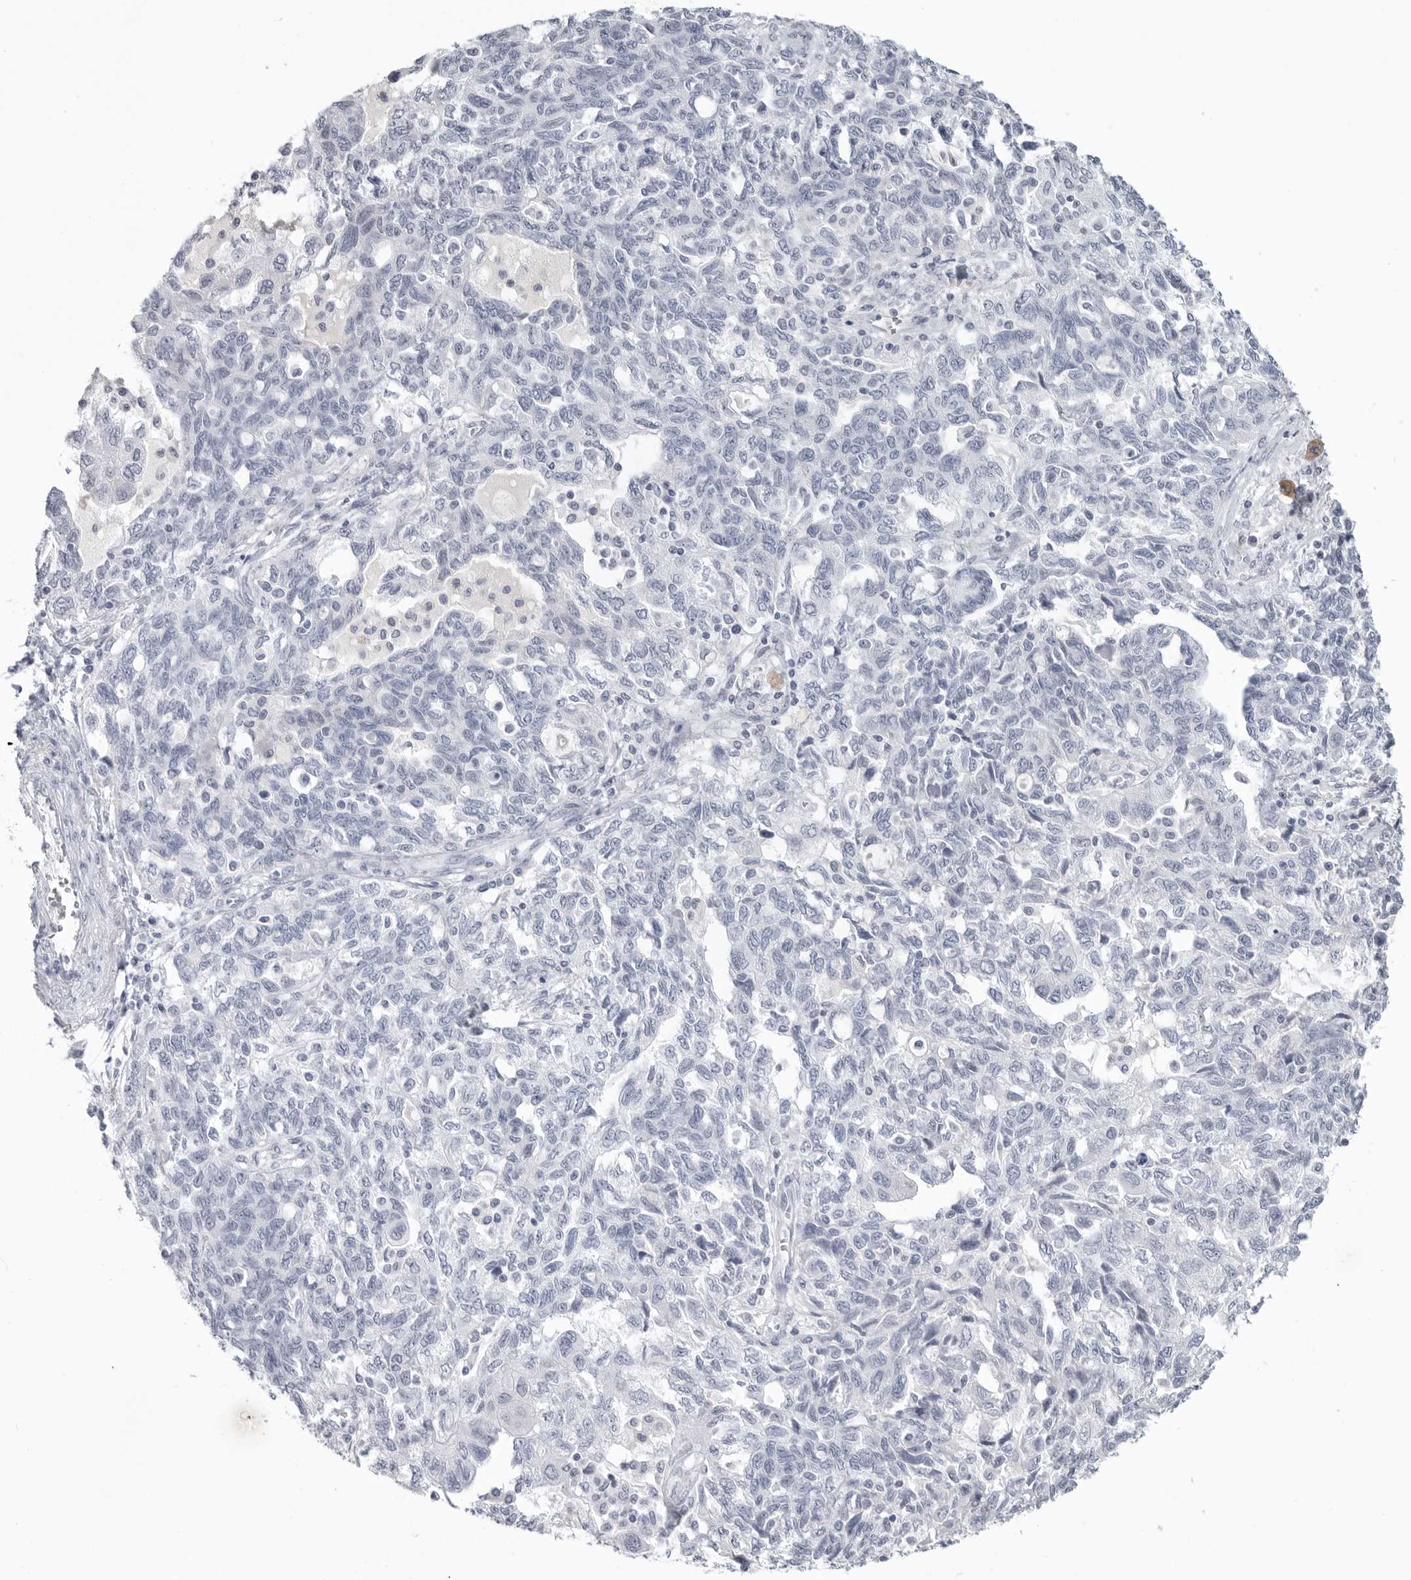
{"staining": {"intensity": "negative", "quantity": "none", "location": "none"}, "tissue": "ovarian cancer", "cell_type": "Tumor cells", "image_type": "cancer", "snomed": [{"axis": "morphology", "description": "Carcinoma, NOS"}, {"axis": "morphology", "description": "Cystadenocarcinoma, serous, NOS"}, {"axis": "topography", "description": "Ovary"}], "caption": "This image is of ovarian serous cystadenocarcinoma stained with immunohistochemistry to label a protein in brown with the nuclei are counter-stained blue. There is no expression in tumor cells.", "gene": "LY6D", "patient": {"sex": "female", "age": 69}}